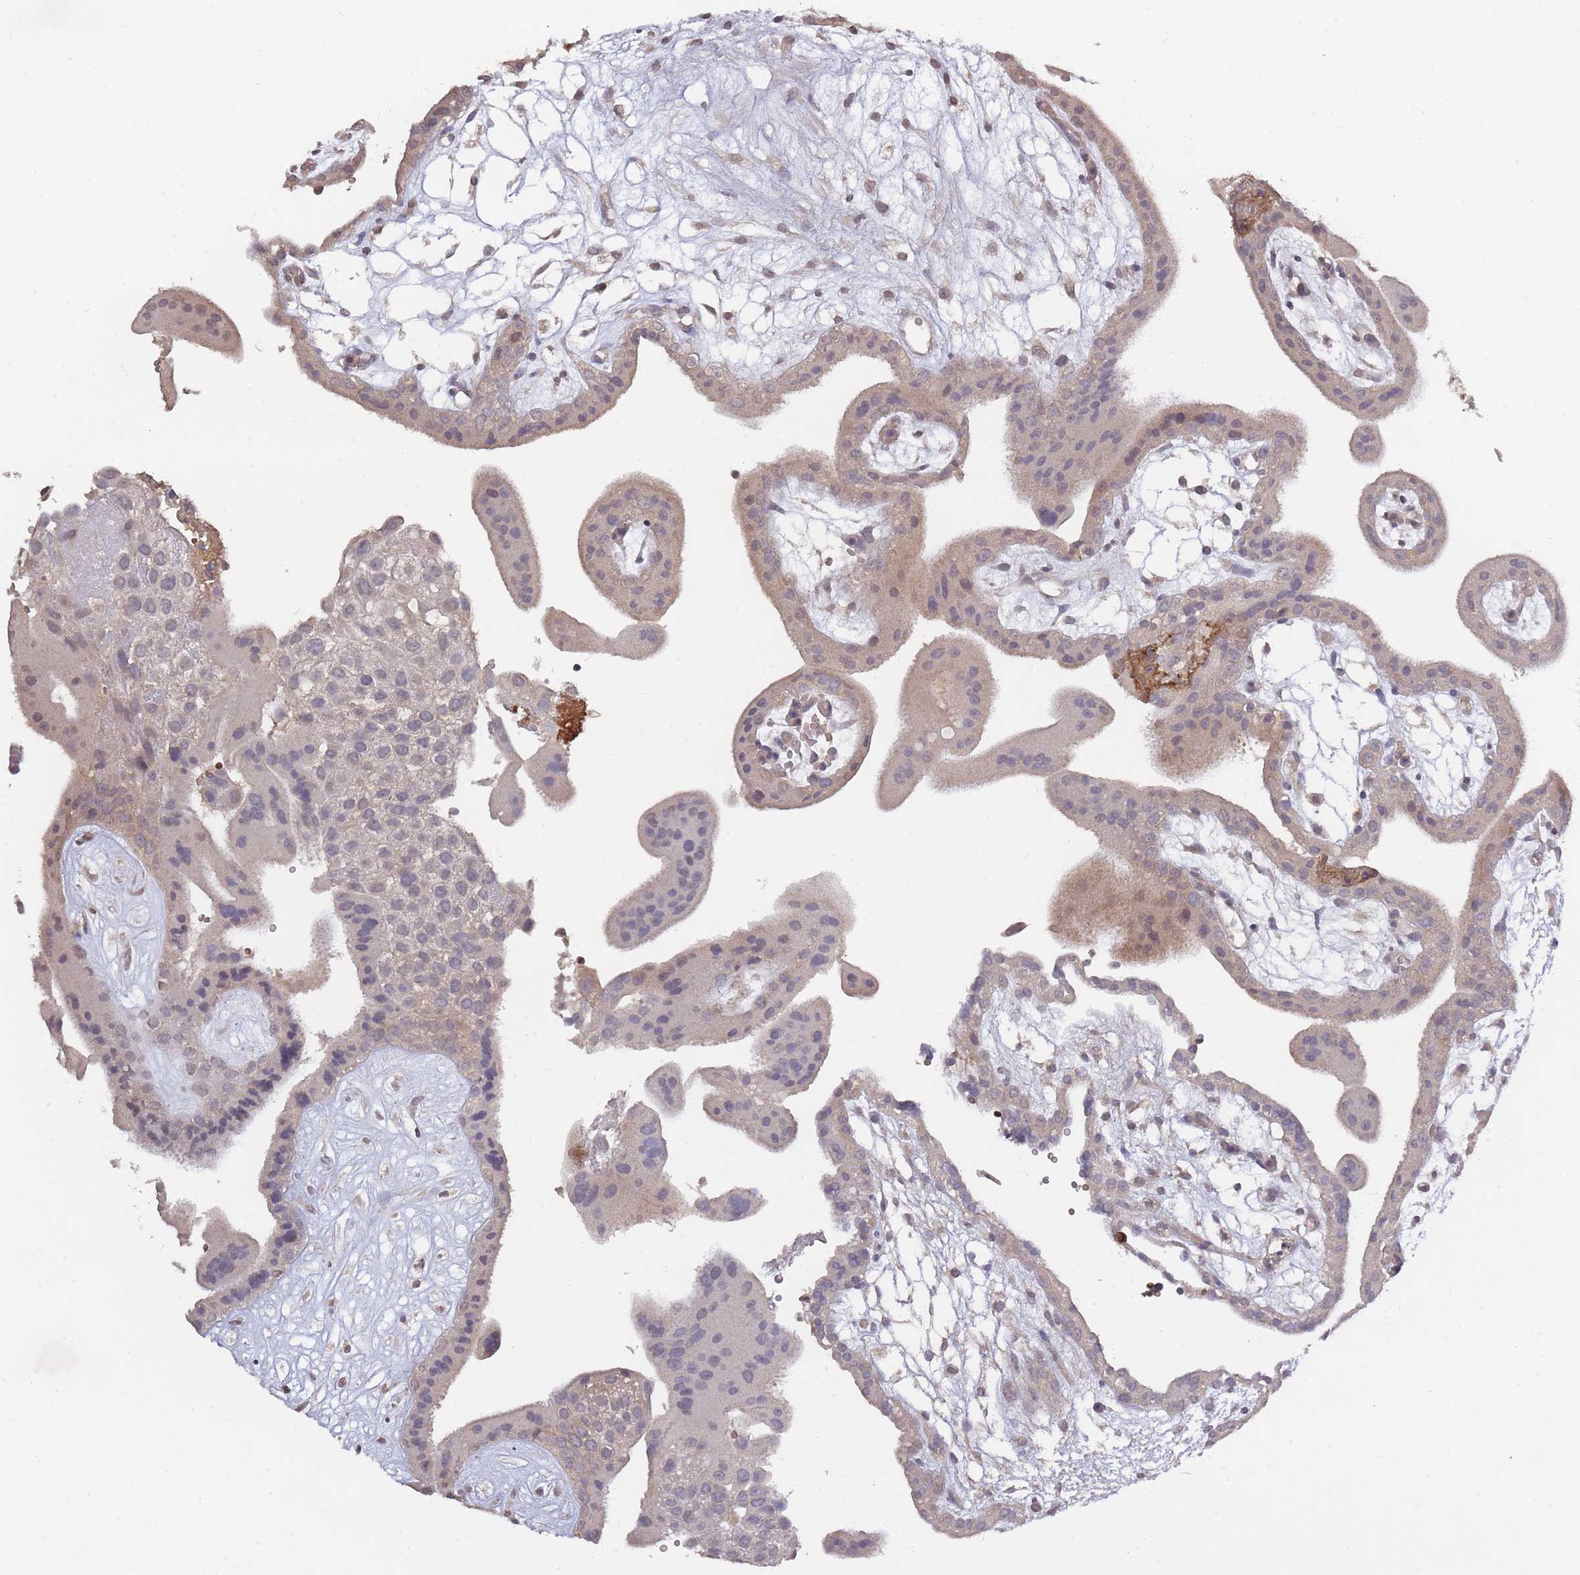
{"staining": {"intensity": "negative", "quantity": "none", "location": "none"}, "tissue": "placenta", "cell_type": "Trophoblastic cells", "image_type": "normal", "snomed": [{"axis": "morphology", "description": "Normal tissue, NOS"}, {"axis": "topography", "description": "Placenta"}], "caption": "Immunohistochemistry of unremarkable placenta shows no staining in trophoblastic cells. (Stains: DAB (3,3'-diaminobenzidine) immunohistochemistry (IHC) with hematoxylin counter stain, Microscopy: brightfield microscopy at high magnification).", "gene": "ADCYAP1R1", "patient": {"sex": "female", "age": 18}}